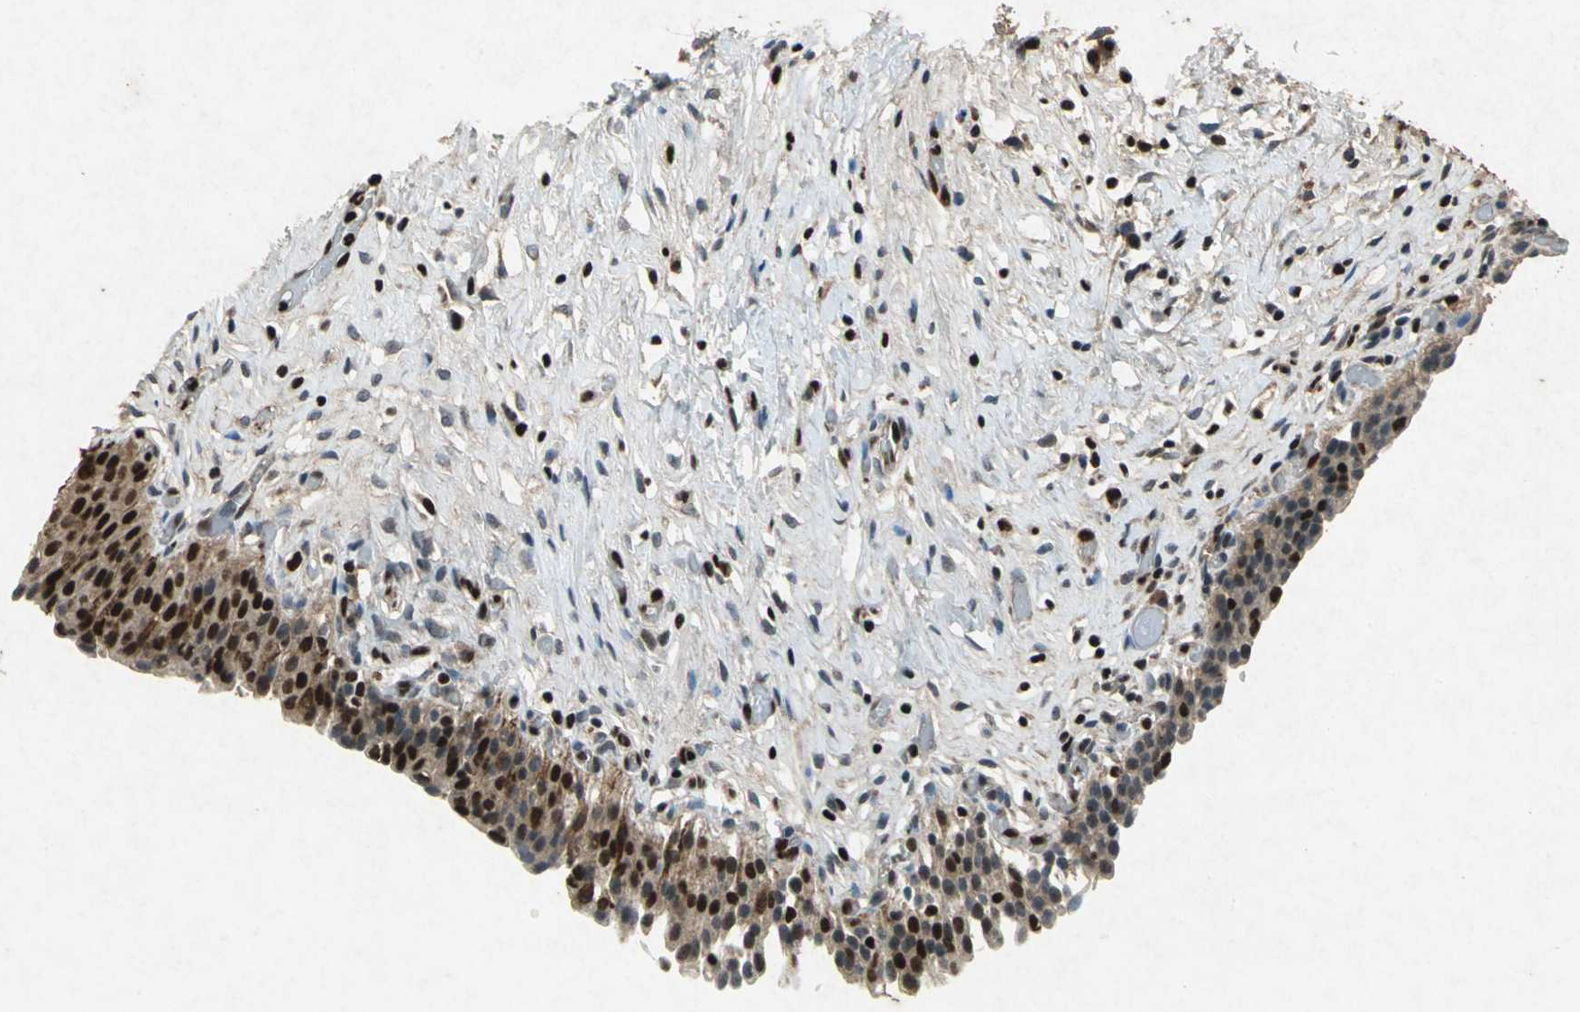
{"staining": {"intensity": "strong", "quantity": ">75%", "location": "nuclear"}, "tissue": "urinary bladder", "cell_type": "Urothelial cells", "image_type": "normal", "snomed": [{"axis": "morphology", "description": "Normal tissue, NOS"}, {"axis": "topography", "description": "Urinary bladder"}], "caption": "Immunohistochemistry (DAB) staining of unremarkable urinary bladder shows strong nuclear protein positivity in about >75% of urothelial cells. (DAB (3,3'-diaminobenzidine) IHC with brightfield microscopy, high magnification).", "gene": "ANP32A", "patient": {"sex": "male", "age": 51}}